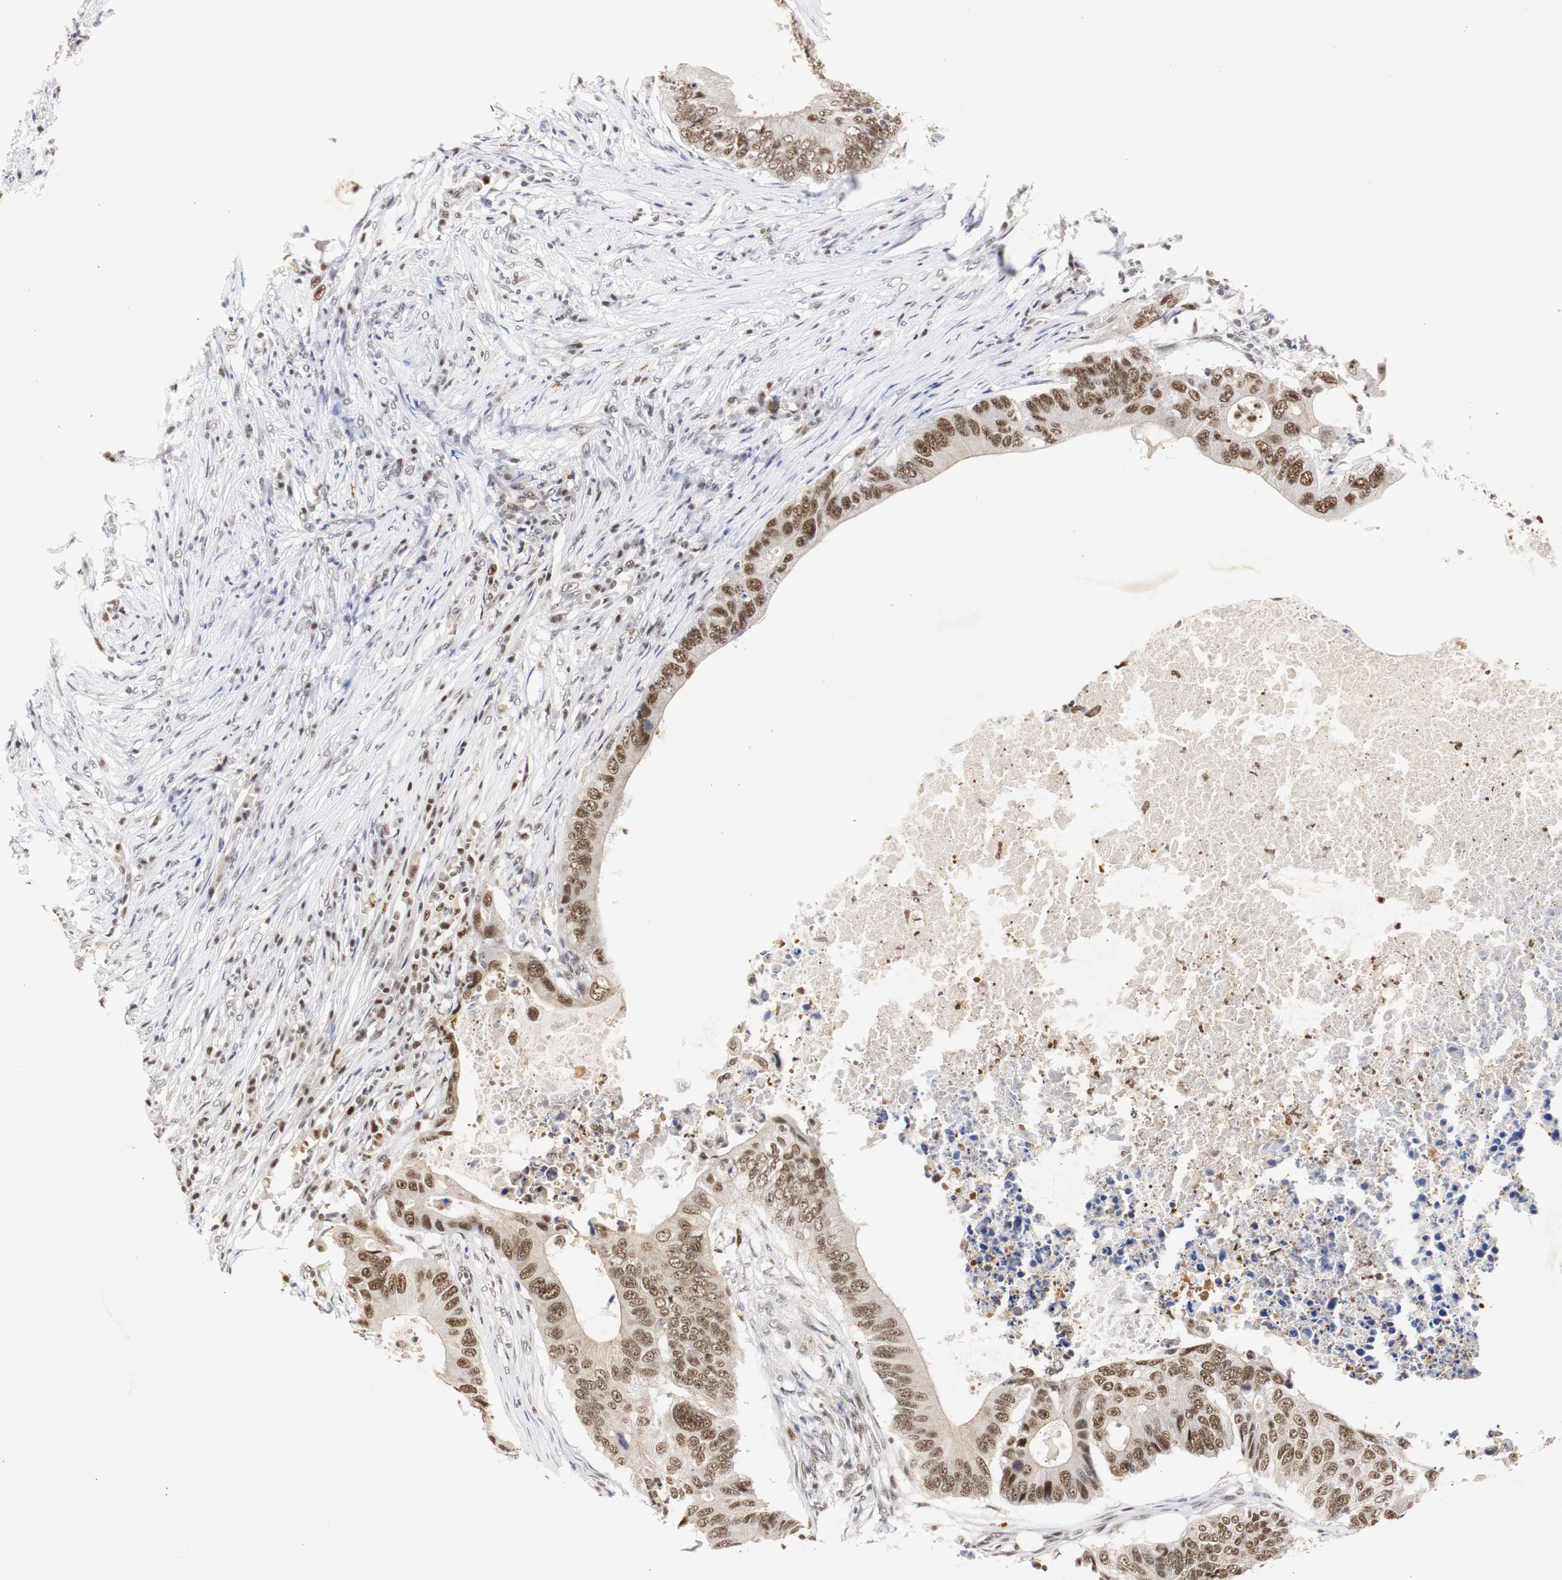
{"staining": {"intensity": "strong", "quantity": ">75%", "location": "nuclear"}, "tissue": "colorectal cancer", "cell_type": "Tumor cells", "image_type": "cancer", "snomed": [{"axis": "morphology", "description": "Adenocarcinoma, NOS"}, {"axis": "topography", "description": "Colon"}], "caption": "IHC staining of colorectal adenocarcinoma, which shows high levels of strong nuclear positivity in approximately >75% of tumor cells indicating strong nuclear protein positivity. The staining was performed using DAB (3,3'-diaminobenzidine) (brown) for protein detection and nuclei were counterstained in hematoxylin (blue).", "gene": "ZFC3H1", "patient": {"sex": "male", "age": 71}}